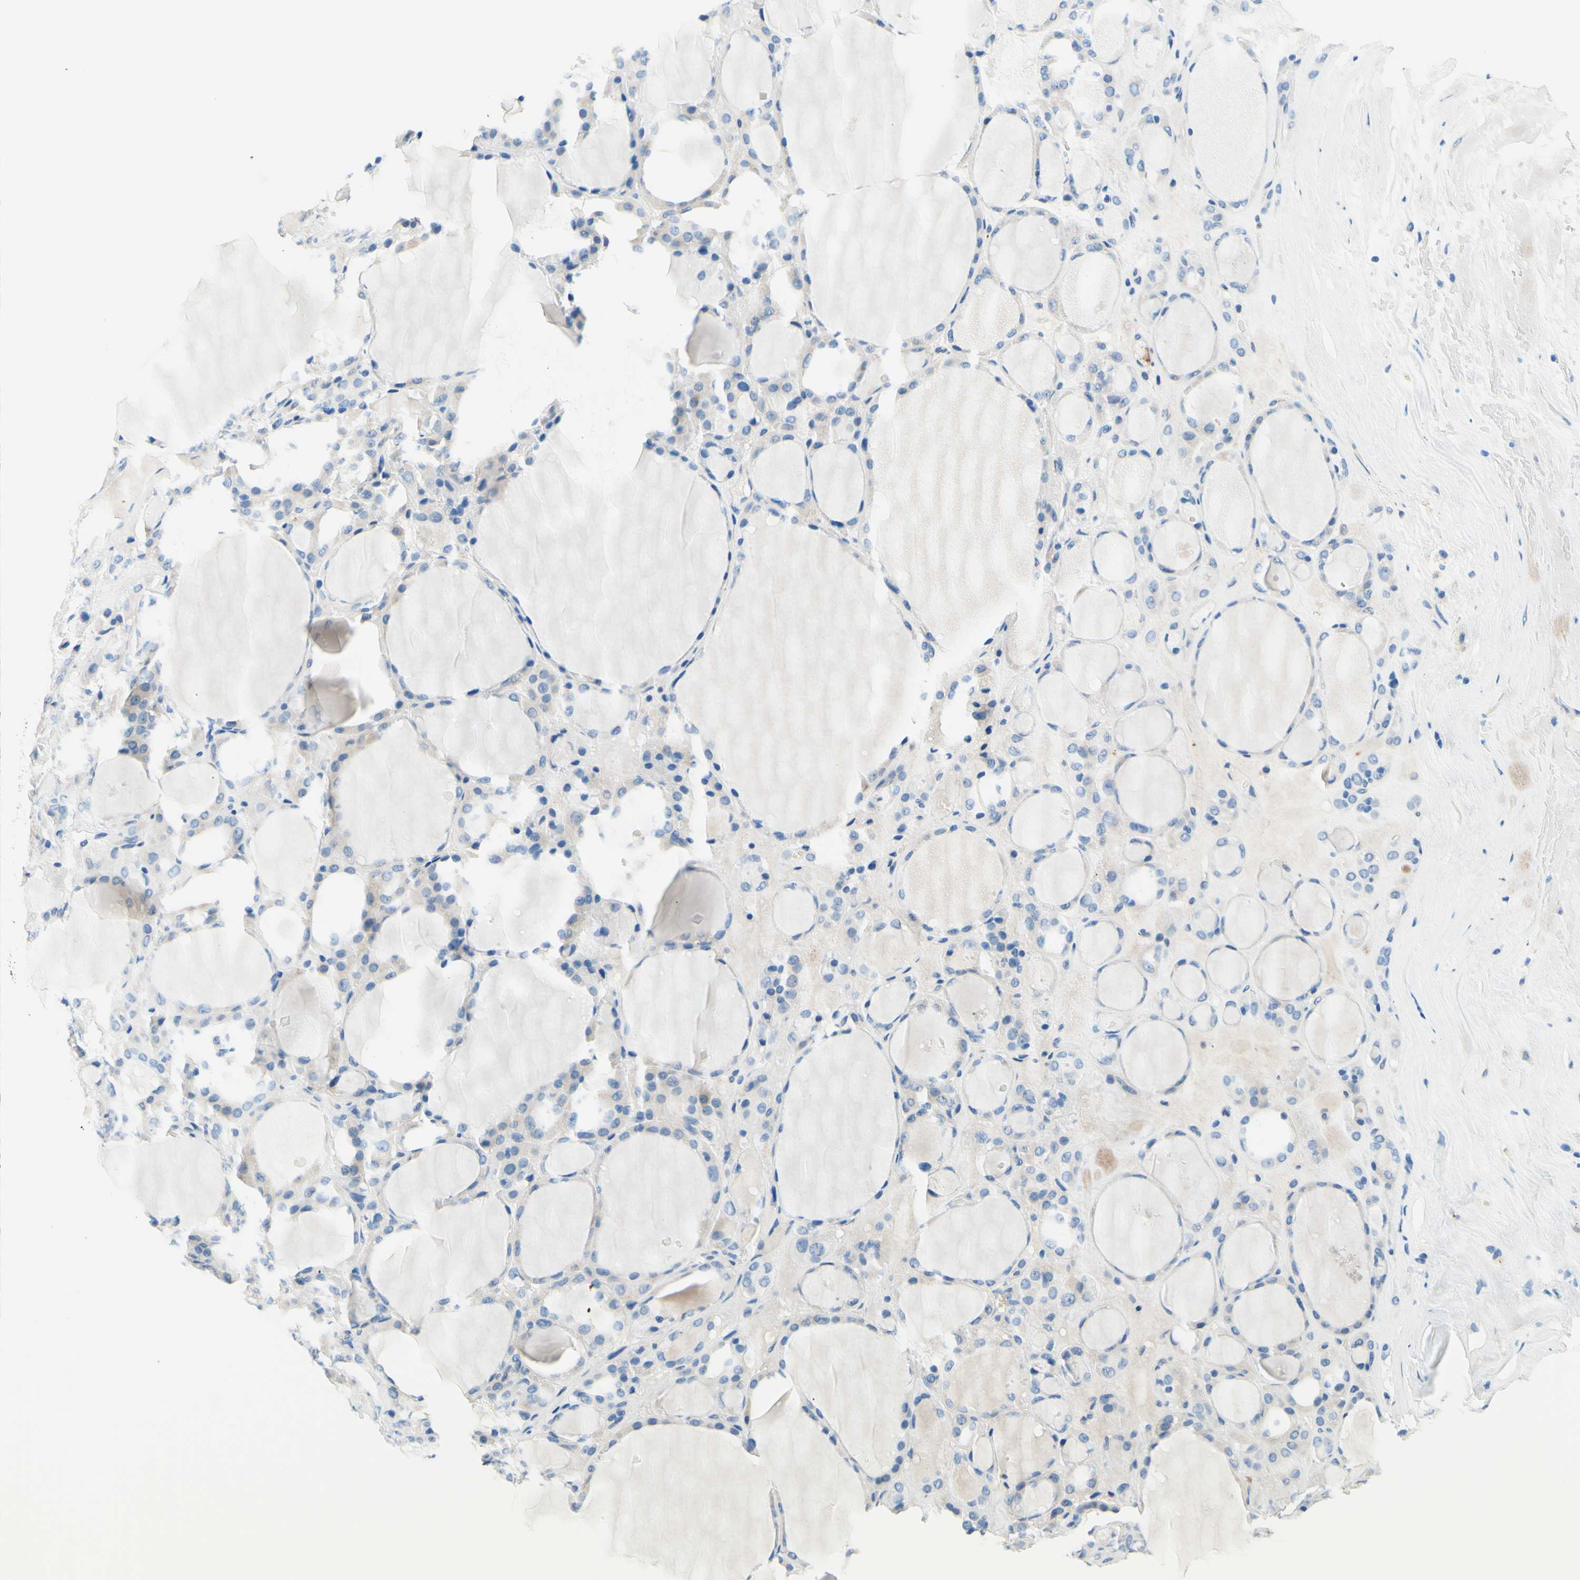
{"staining": {"intensity": "negative", "quantity": "none", "location": "none"}, "tissue": "thyroid gland", "cell_type": "Glandular cells", "image_type": "normal", "snomed": [{"axis": "morphology", "description": "Normal tissue, NOS"}, {"axis": "morphology", "description": "Carcinoma, NOS"}, {"axis": "topography", "description": "Thyroid gland"}], "caption": "A photomicrograph of thyroid gland stained for a protein displays no brown staining in glandular cells.", "gene": "PASD1", "patient": {"sex": "female", "age": 86}}